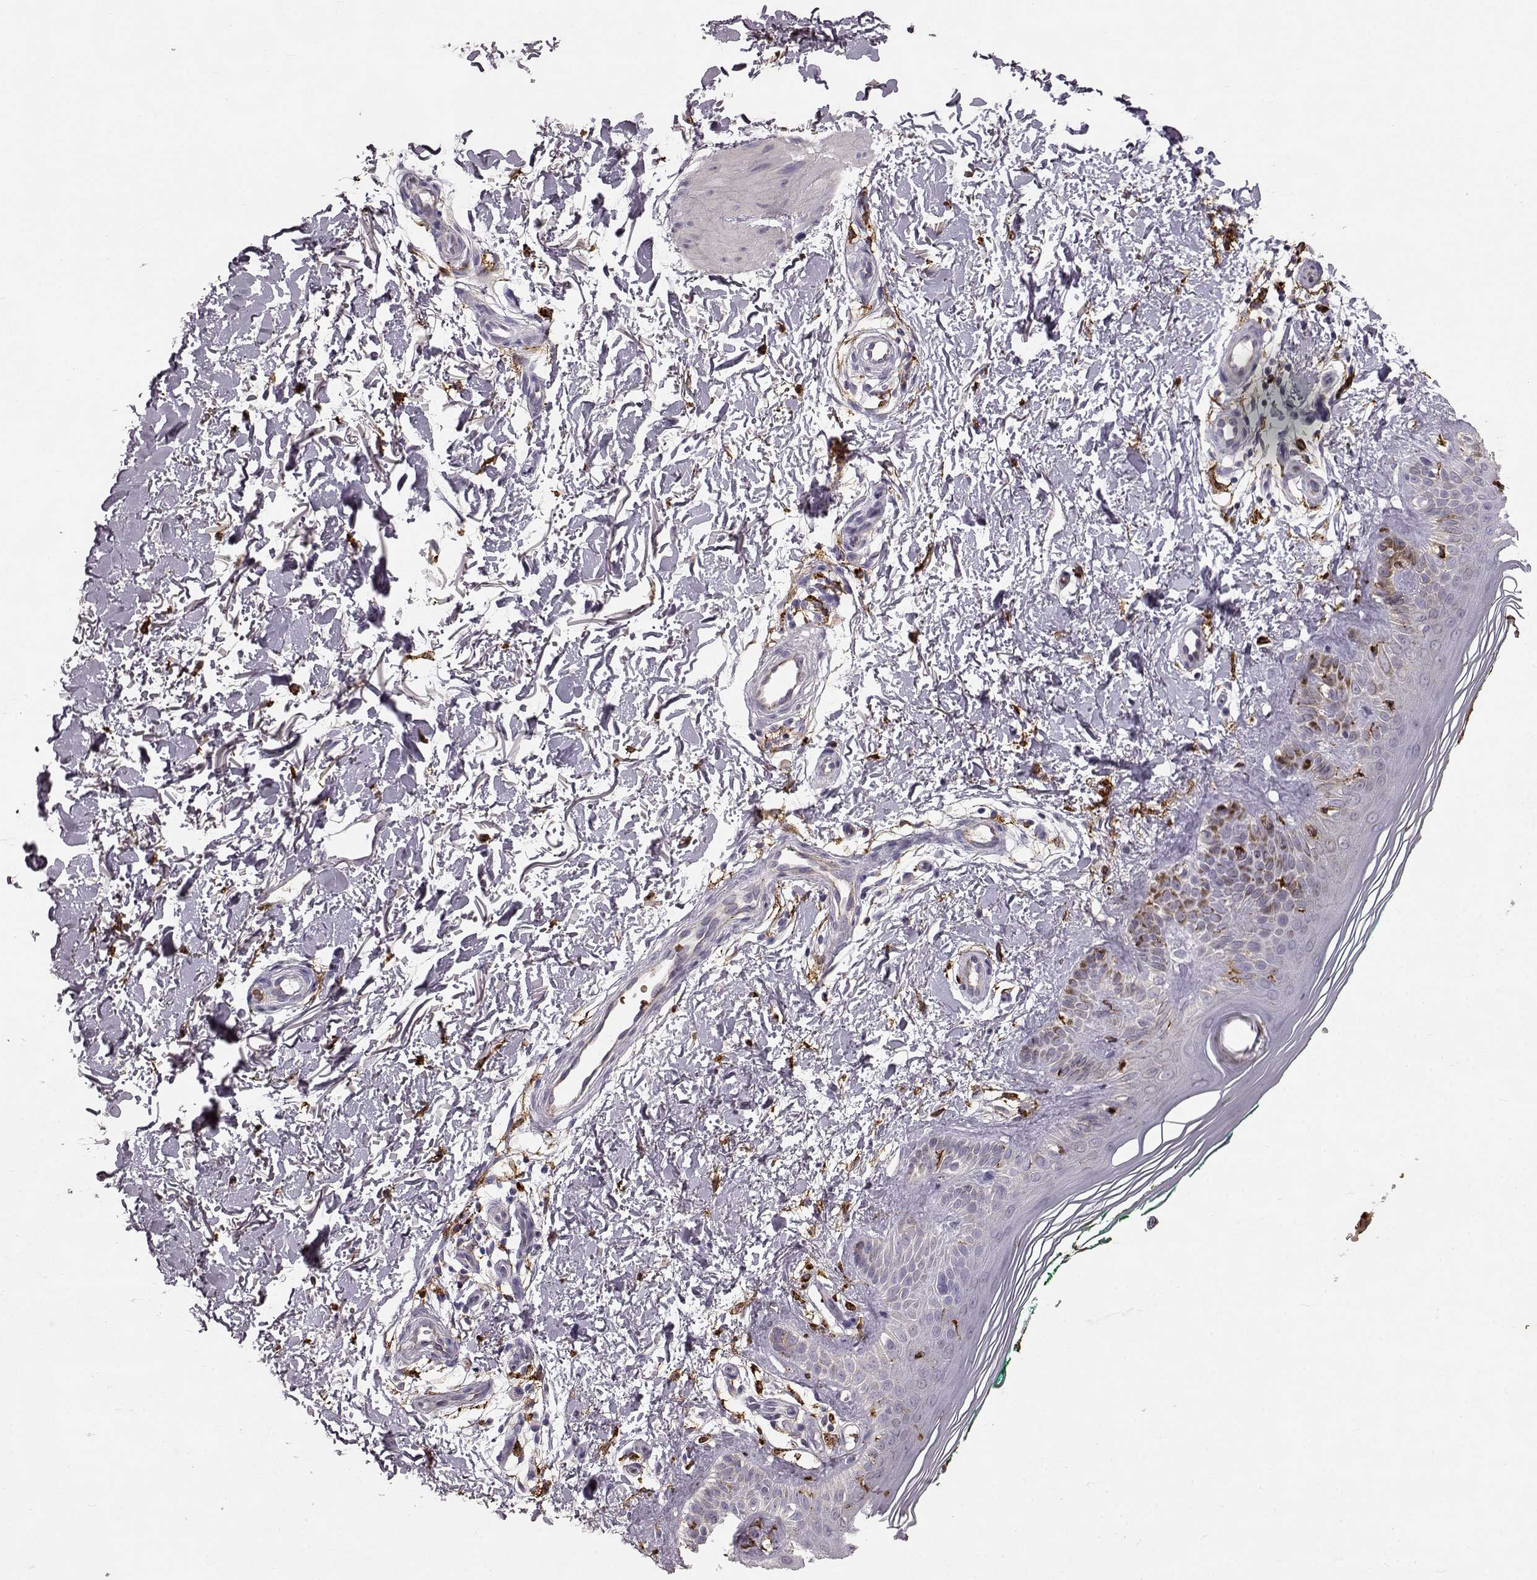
{"staining": {"intensity": "negative", "quantity": "none", "location": "none"}, "tissue": "skin", "cell_type": "Fibroblasts", "image_type": "normal", "snomed": [{"axis": "morphology", "description": "Normal tissue, NOS"}, {"axis": "morphology", "description": "Inflammation, NOS"}, {"axis": "morphology", "description": "Fibrosis, NOS"}, {"axis": "topography", "description": "Skin"}], "caption": "Immunohistochemistry (IHC) photomicrograph of normal skin: skin stained with DAB (3,3'-diaminobenzidine) shows no significant protein staining in fibroblasts.", "gene": "CCNF", "patient": {"sex": "male", "age": 71}}